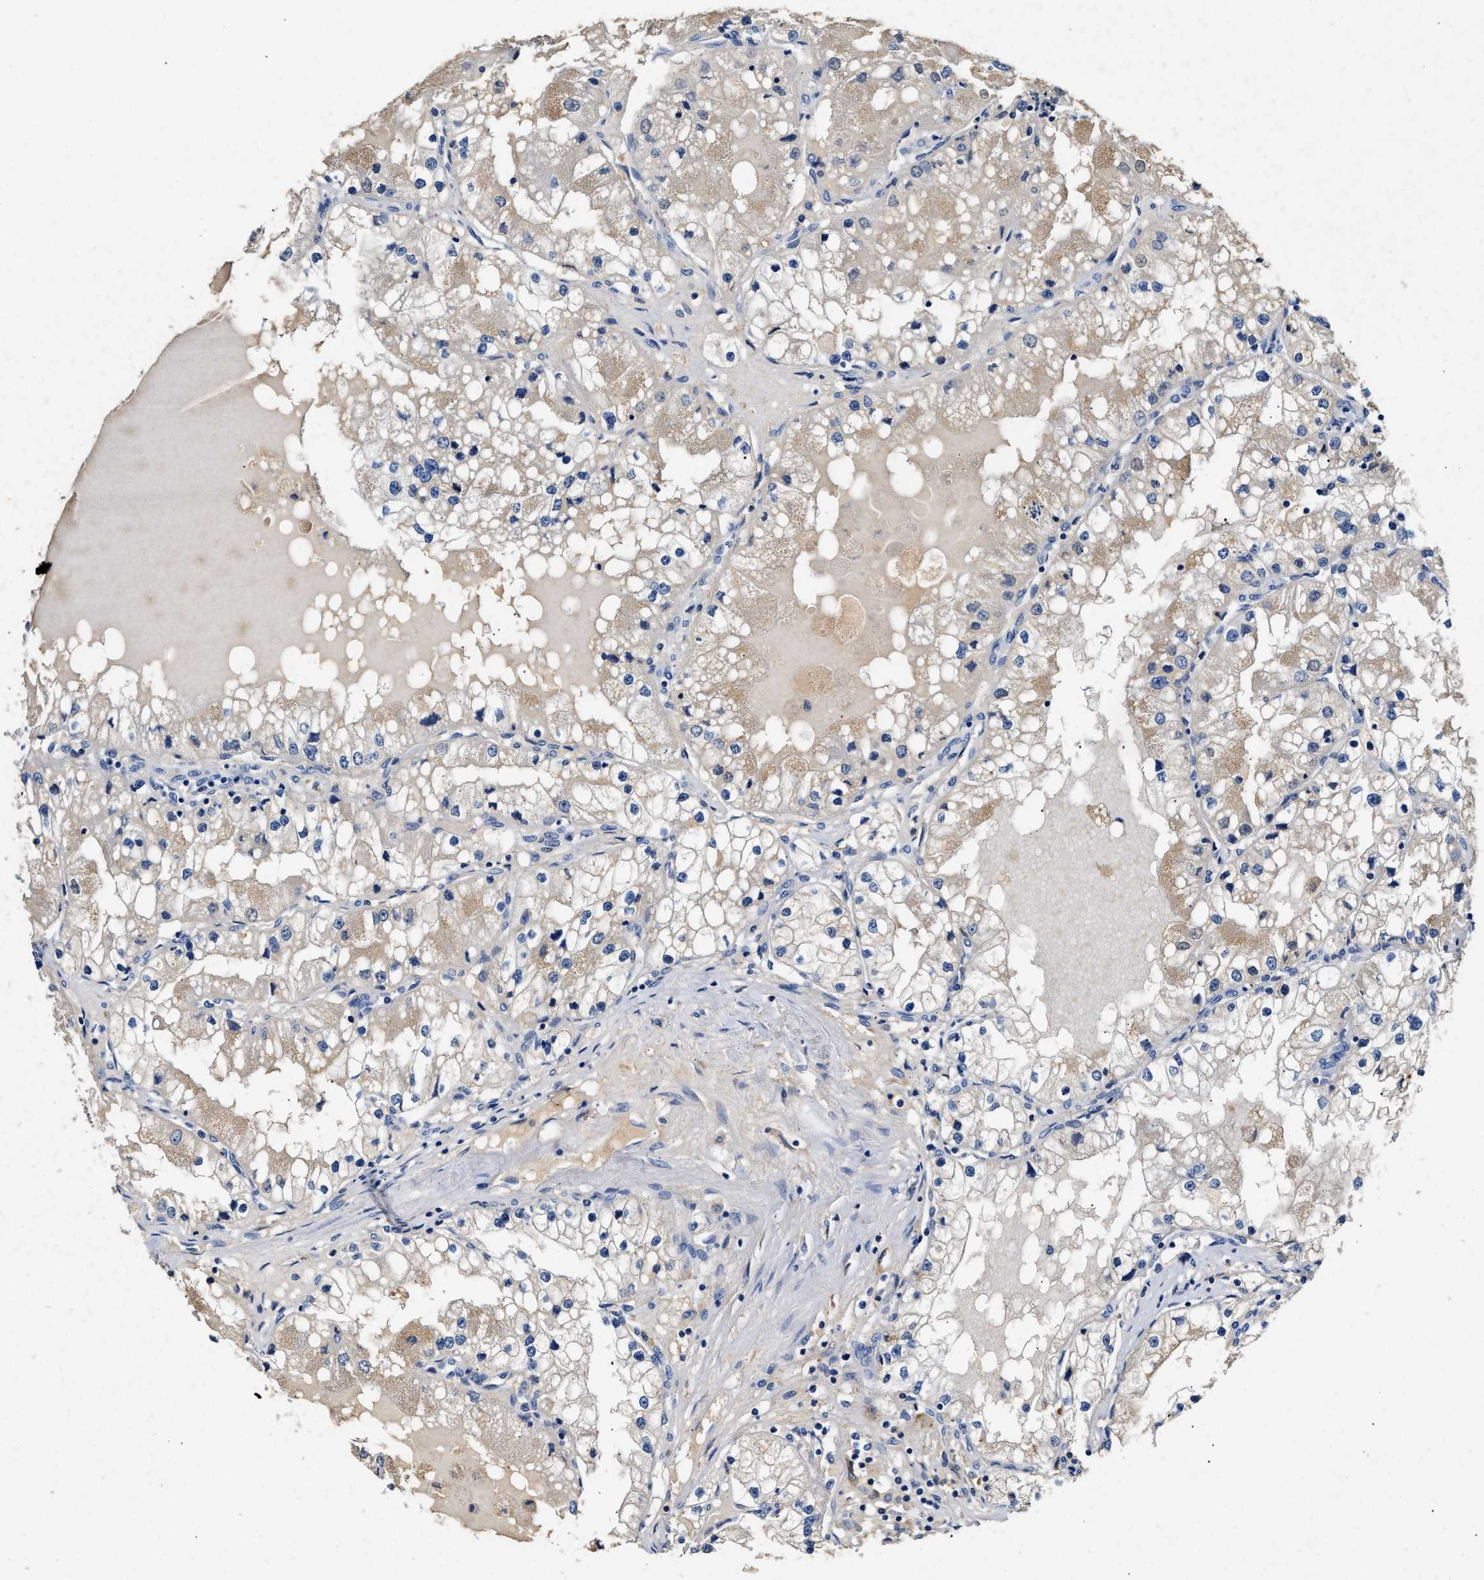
{"staining": {"intensity": "negative", "quantity": "none", "location": "none"}, "tissue": "renal cancer", "cell_type": "Tumor cells", "image_type": "cancer", "snomed": [{"axis": "morphology", "description": "Adenocarcinoma, NOS"}, {"axis": "topography", "description": "Kidney"}], "caption": "This is an immunohistochemistry histopathology image of renal cancer (adenocarcinoma). There is no positivity in tumor cells.", "gene": "SLCO2B1", "patient": {"sex": "male", "age": 68}}